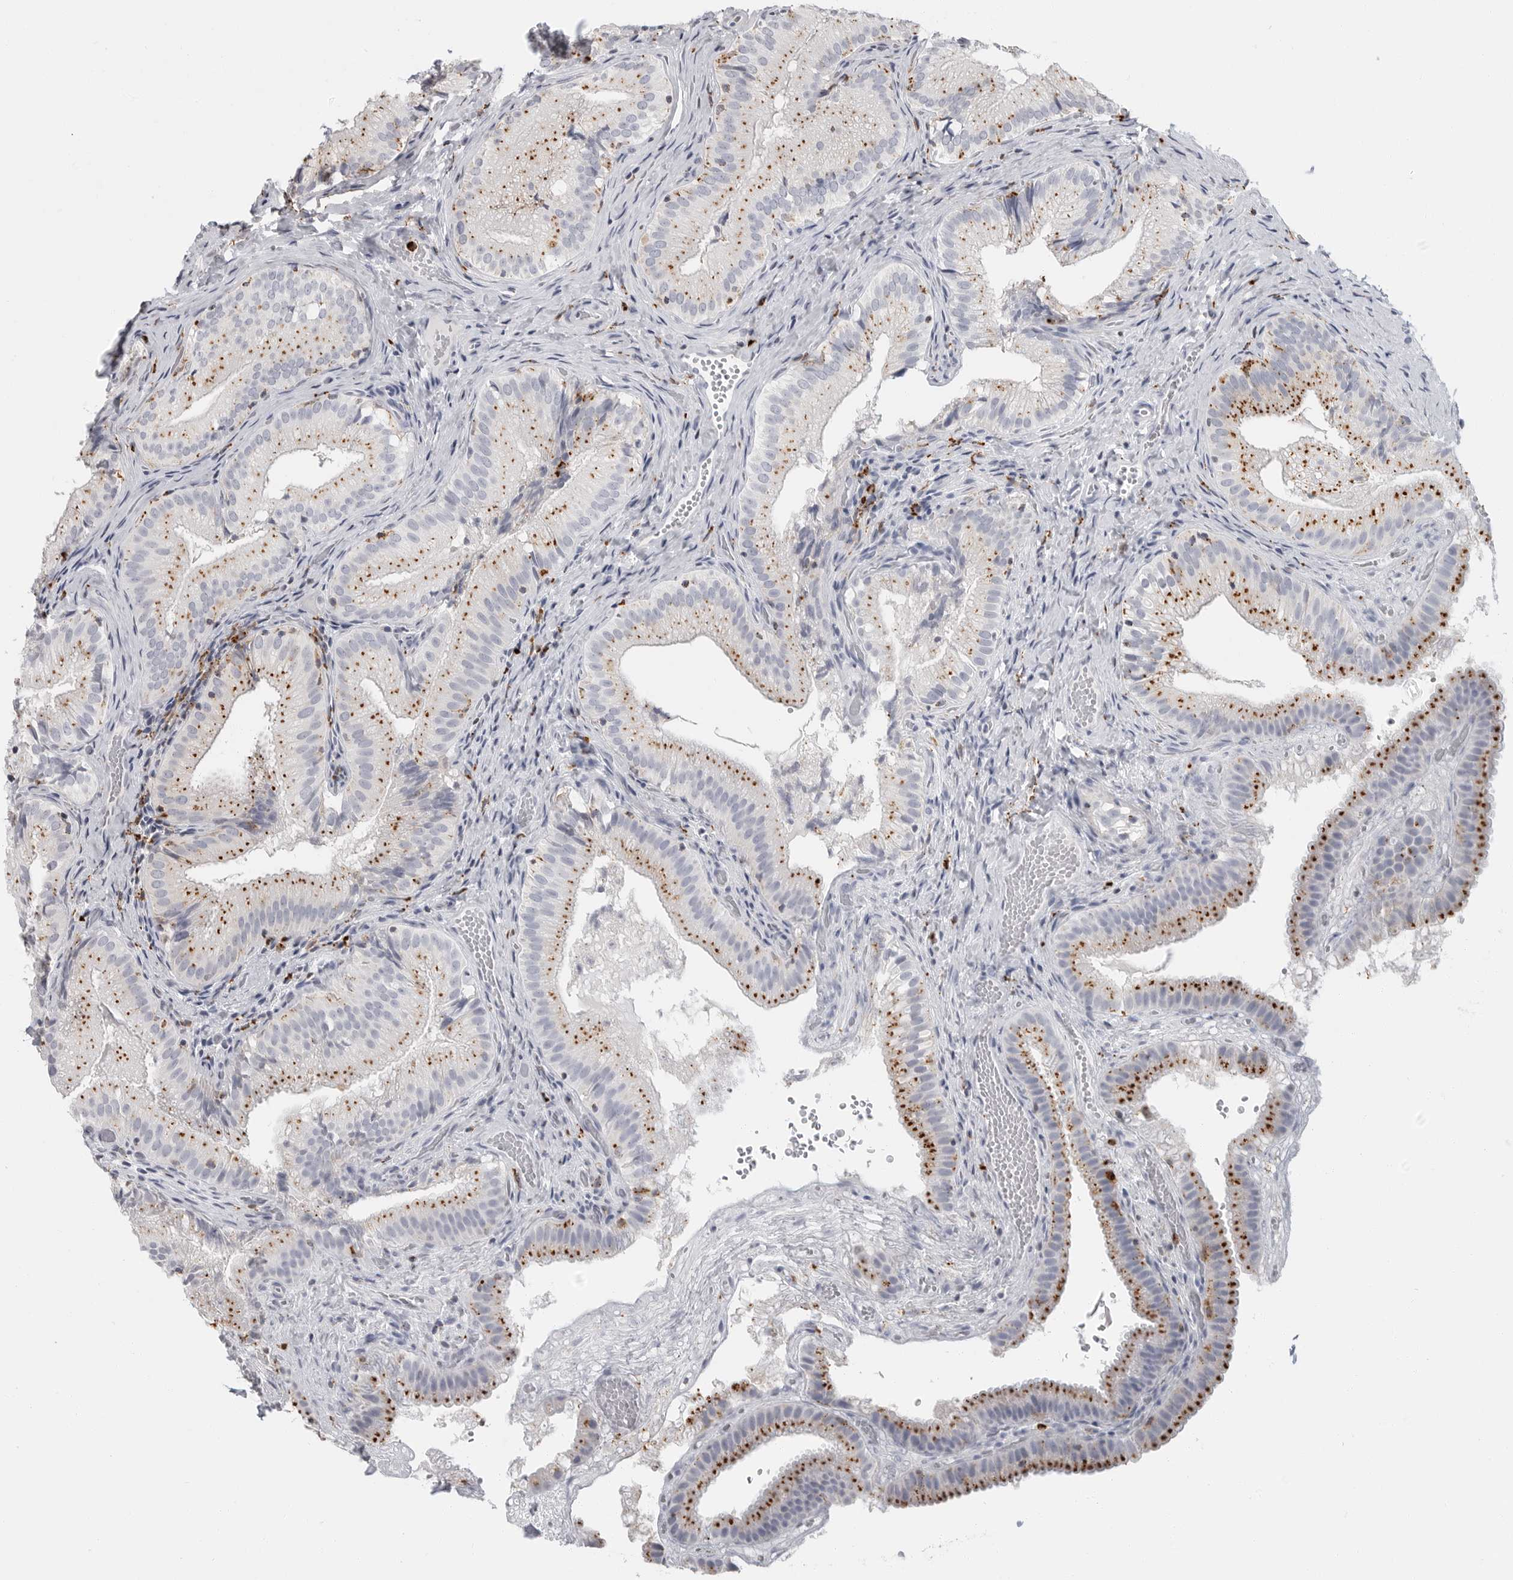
{"staining": {"intensity": "strong", "quantity": "25%-75%", "location": "cytoplasmic/membranous"}, "tissue": "gallbladder", "cell_type": "Glandular cells", "image_type": "normal", "snomed": [{"axis": "morphology", "description": "Normal tissue, NOS"}, {"axis": "topography", "description": "Gallbladder"}], "caption": "Strong cytoplasmic/membranous staining for a protein is present in approximately 25%-75% of glandular cells of benign gallbladder using IHC.", "gene": "IFI30", "patient": {"sex": "female", "age": 30}}